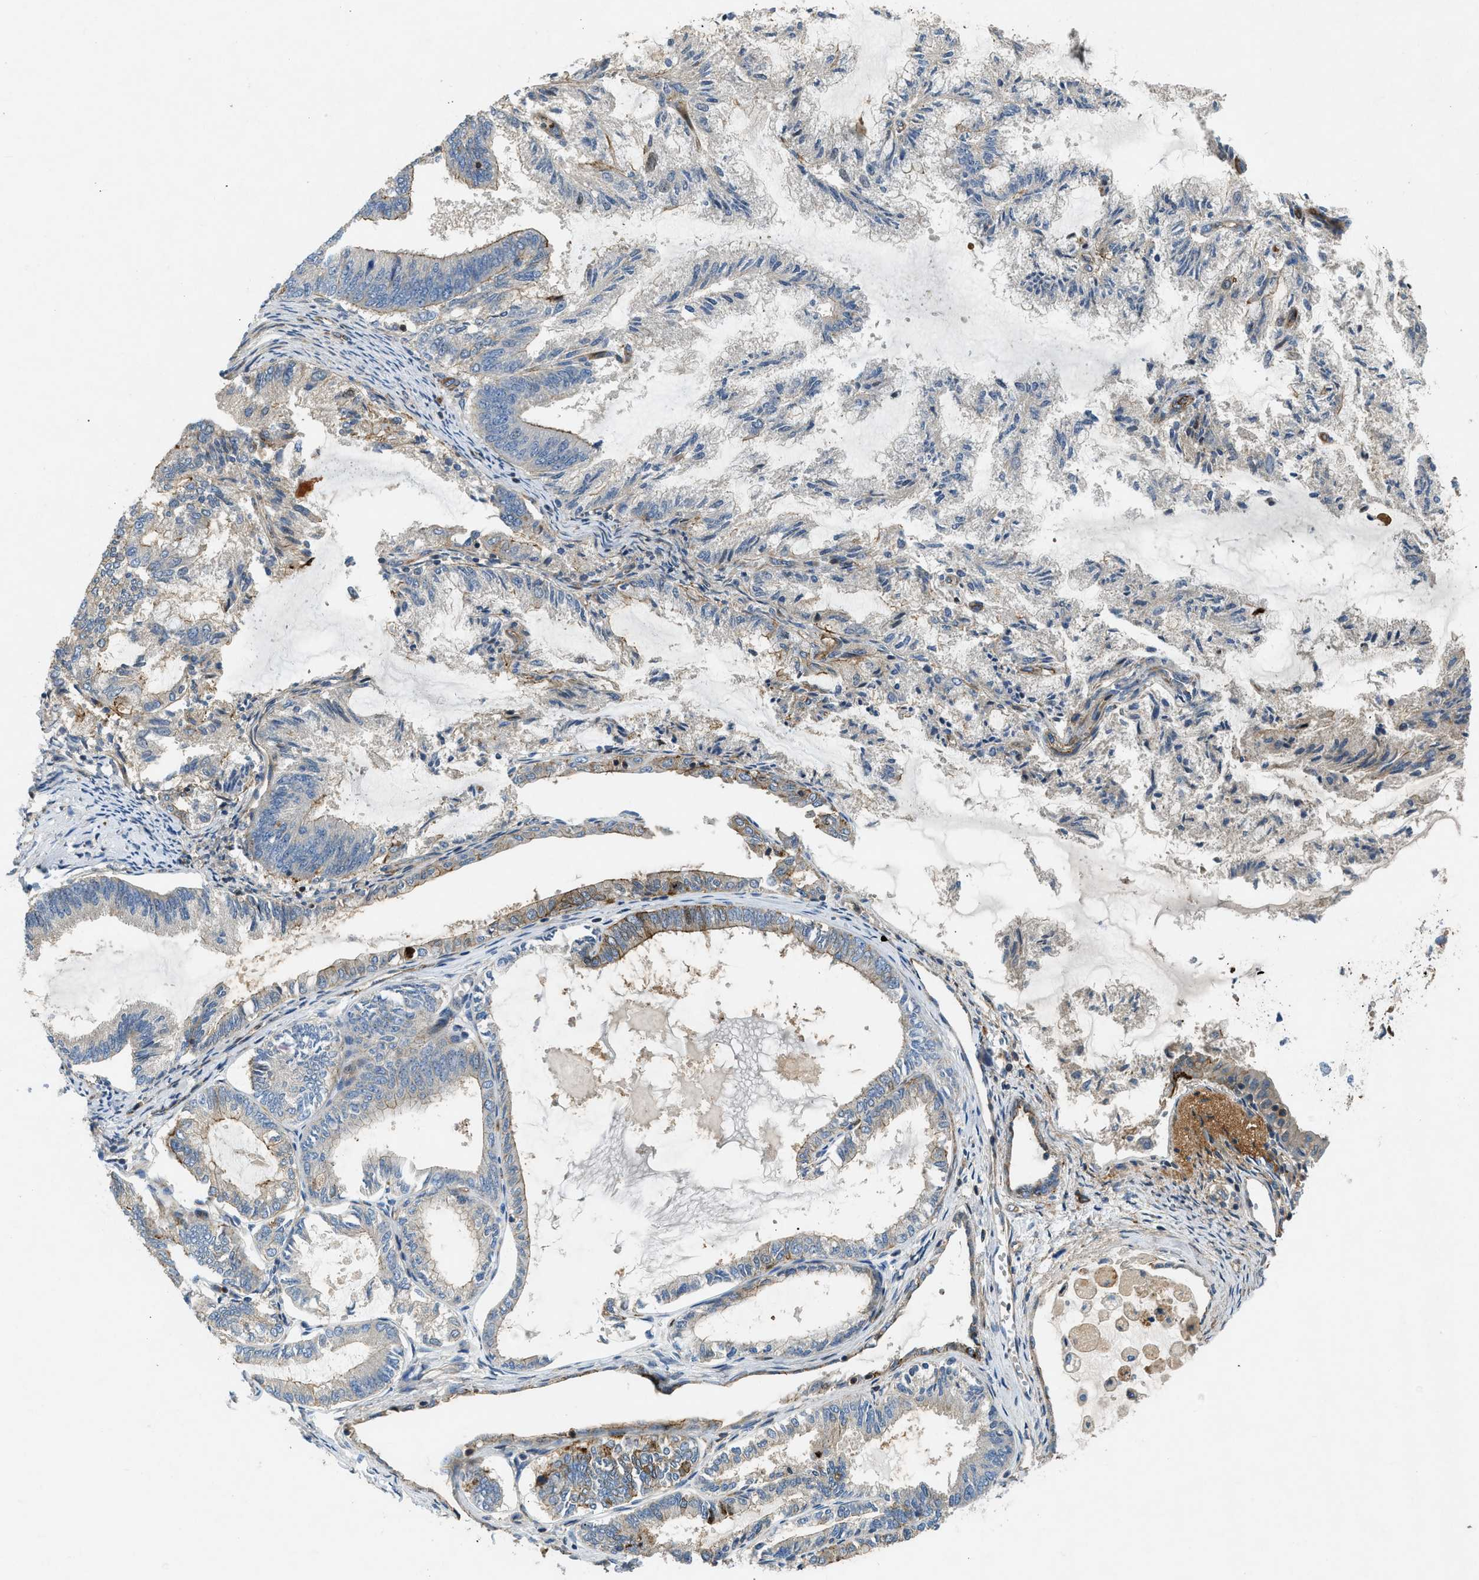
{"staining": {"intensity": "moderate", "quantity": "<25%", "location": "cytoplasmic/membranous"}, "tissue": "endometrial cancer", "cell_type": "Tumor cells", "image_type": "cancer", "snomed": [{"axis": "morphology", "description": "Adenocarcinoma, NOS"}, {"axis": "topography", "description": "Endometrium"}], "caption": "This micrograph demonstrates immunohistochemistry (IHC) staining of human endometrial adenocarcinoma, with low moderate cytoplasmic/membranous staining in approximately <25% of tumor cells.", "gene": "NYNRIN", "patient": {"sex": "female", "age": 86}}